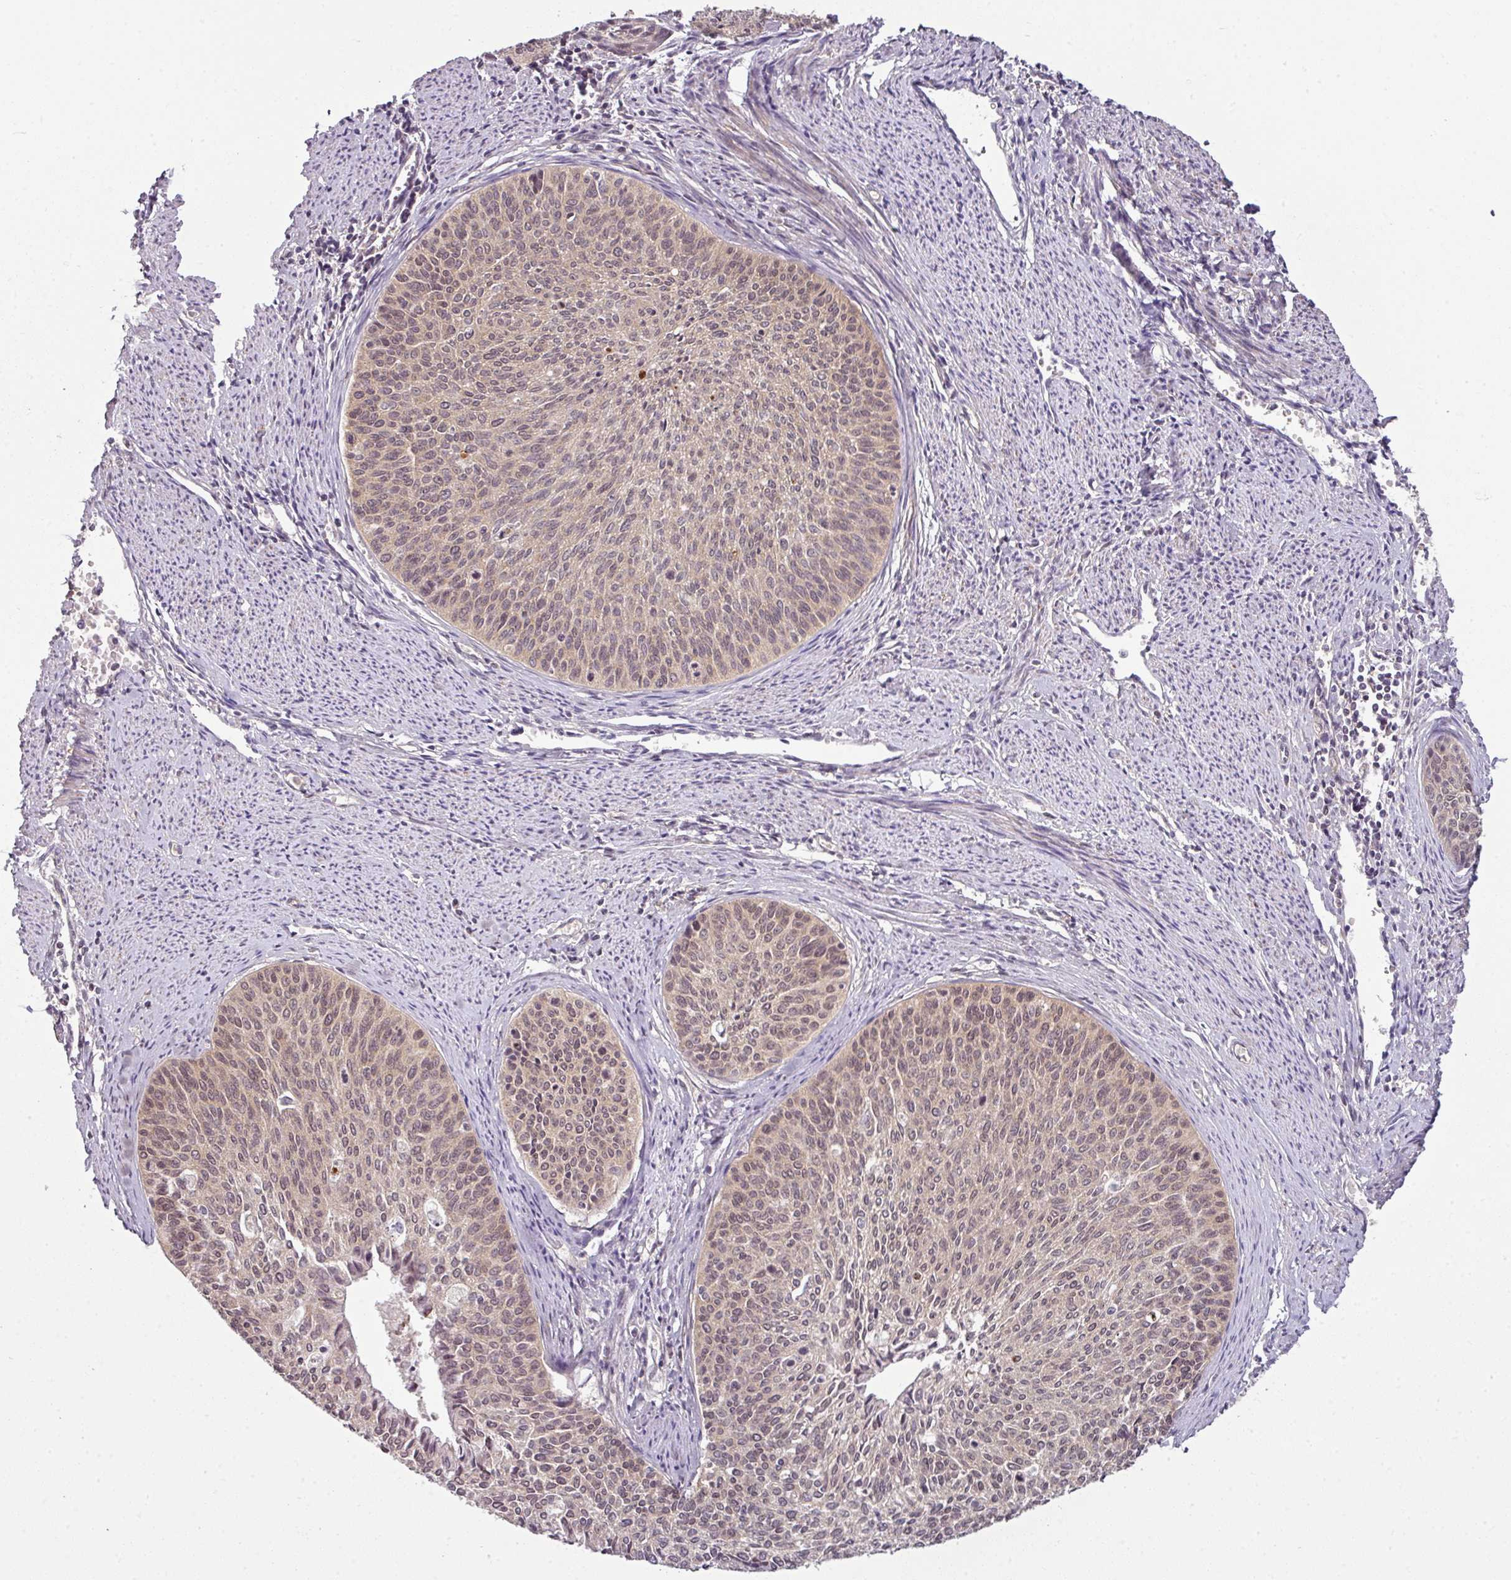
{"staining": {"intensity": "weak", "quantity": ">75%", "location": "cytoplasmic/membranous"}, "tissue": "cervical cancer", "cell_type": "Tumor cells", "image_type": "cancer", "snomed": [{"axis": "morphology", "description": "Squamous cell carcinoma, NOS"}, {"axis": "topography", "description": "Cervix"}], "caption": "An IHC histopathology image of tumor tissue is shown. Protein staining in brown labels weak cytoplasmic/membranous positivity in cervical squamous cell carcinoma within tumor cells.", "gene": "DERPC", "patient": {"sex": "female", "age": 55}}